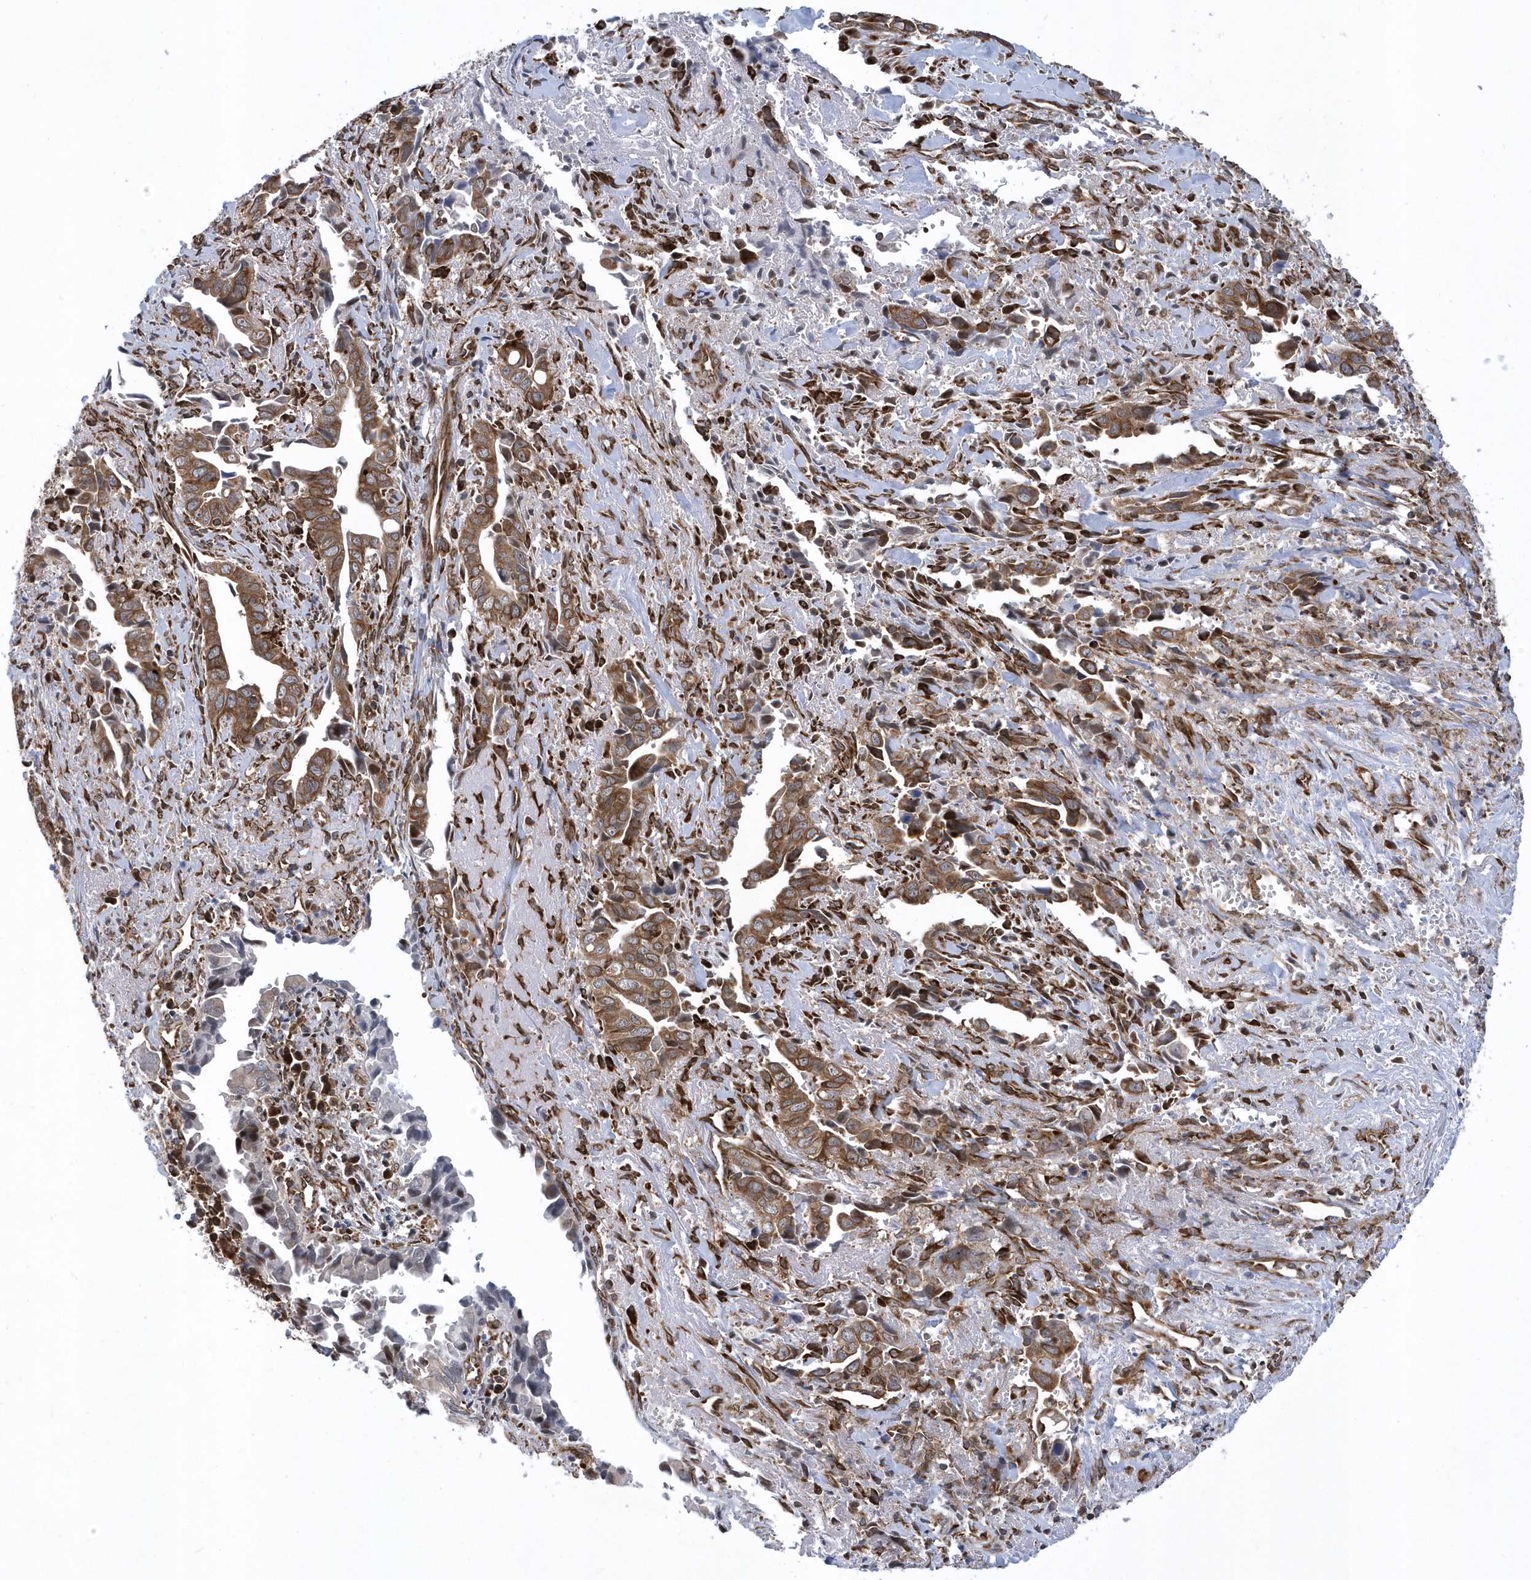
{"staining": {"intensity": "moderate", "quantity": ">75%", "location": "cytoplasmic/membranous"}, "tissue": "liver cancer", "cell_type": "Tumor cells", "image_type": "cancer", "snomed": [{"axis": "morphology", "description": "Cholangiocarcinoma"}, {"axis": "topography", "description": "Liver"}], "caption": "Approximately >75% of tumor cells in liver cholangiocarcinoma exhibit moderate cytoplasmic/membranous protein positivity as visualized by brown immunohistochemical staining.", "gene": "PHF1", "patient": {"sex": "female", "age": 79}}